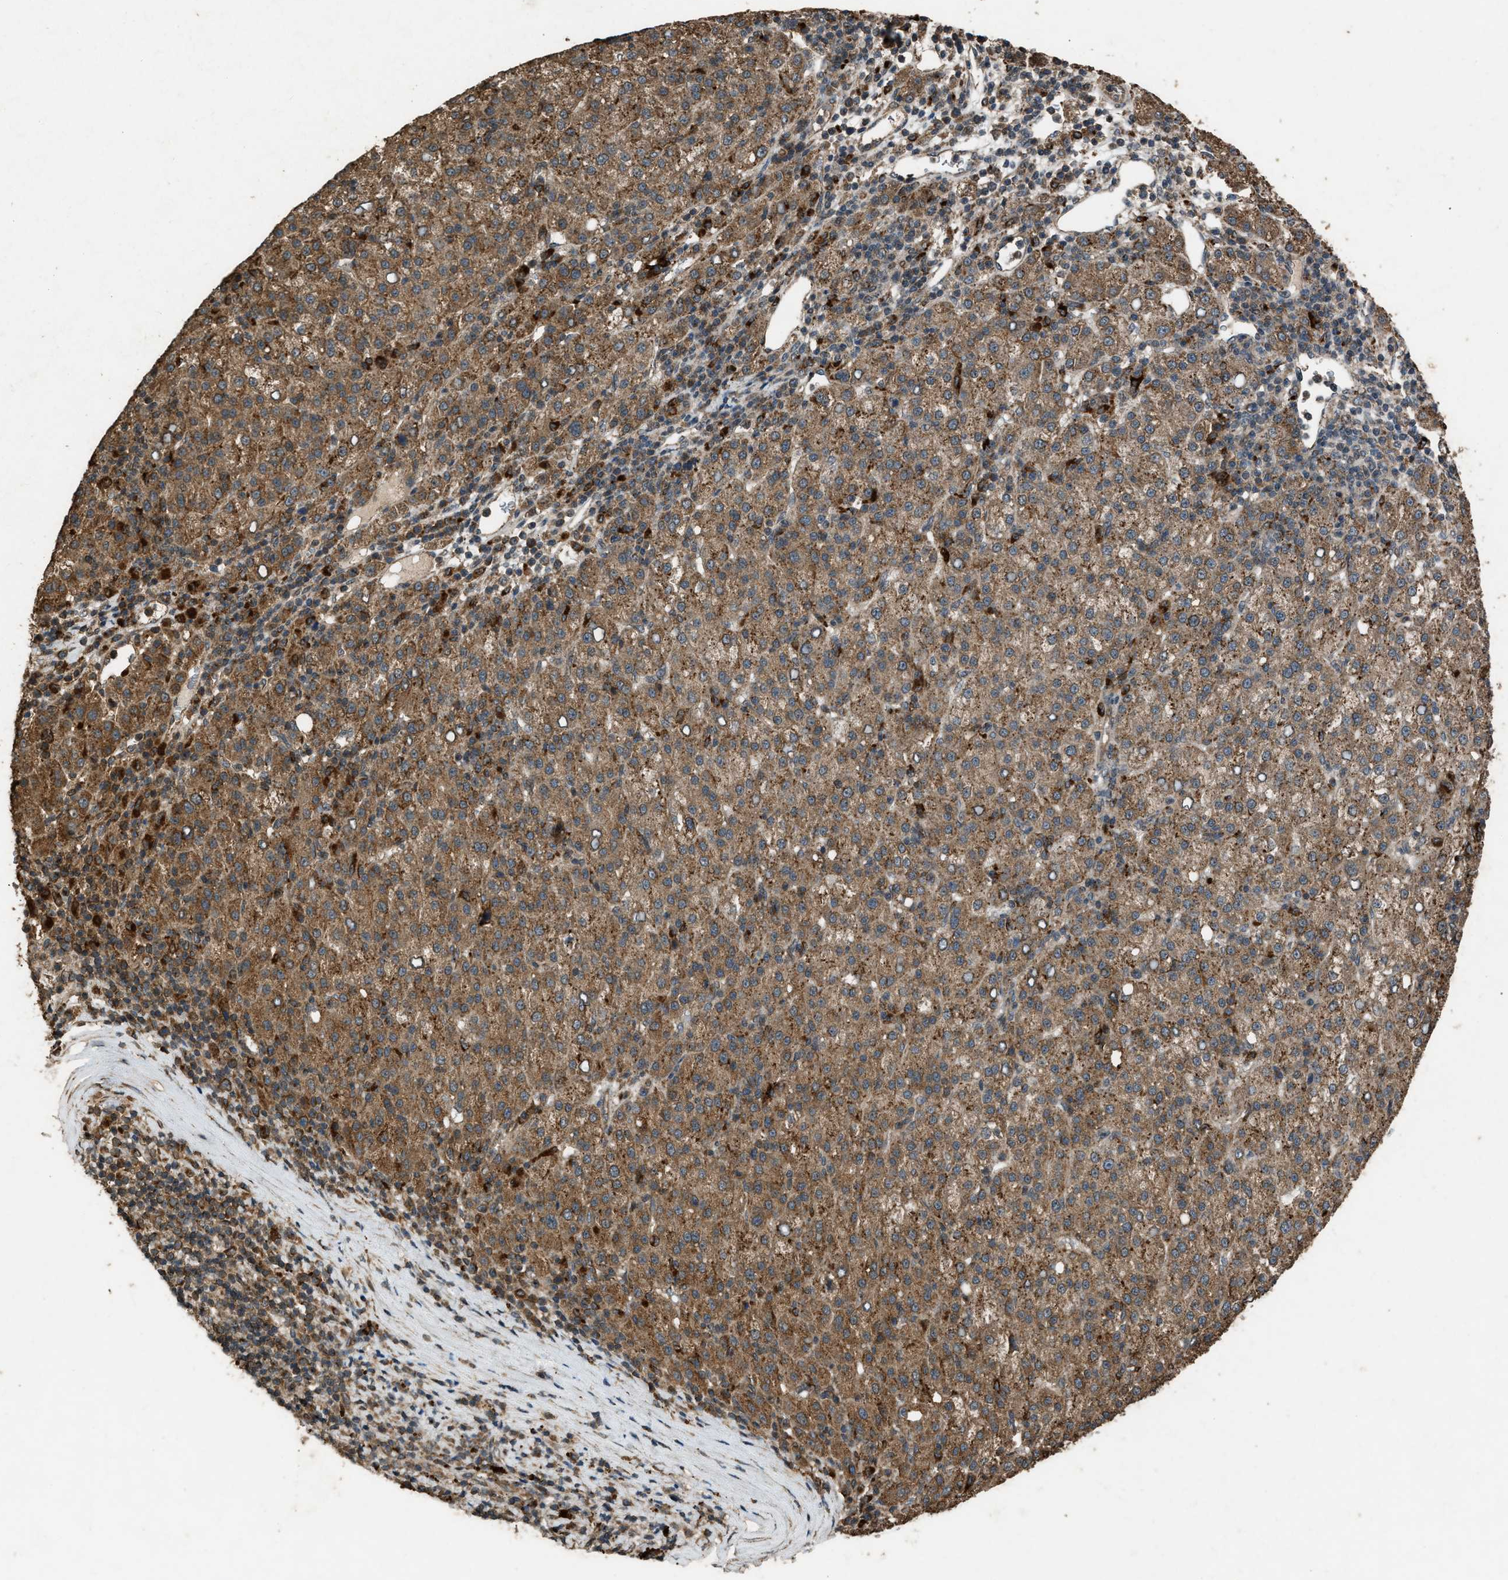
{"staining": {"intensity": "moderate", "quantity": ">75%", "location": "cytoplasmic/membranous"}, "tissue": "liver cancer", "cell_type": "Tumor cells", "image_type": "cancer", "snomed": [{"axis": "morphology", "description": "Carcinoma, Hepatocellular, NOS"}, {"axis": "topography", "description": "Liver"}], "caption": "Immunohistochemistry of human liver cancer exhibits medium levels of moderate cytoplasmic/membranous positivity in about >75% of tumor cells.", "gene": "PSMD1", "patient": {"sex": "female", "age": 58}}